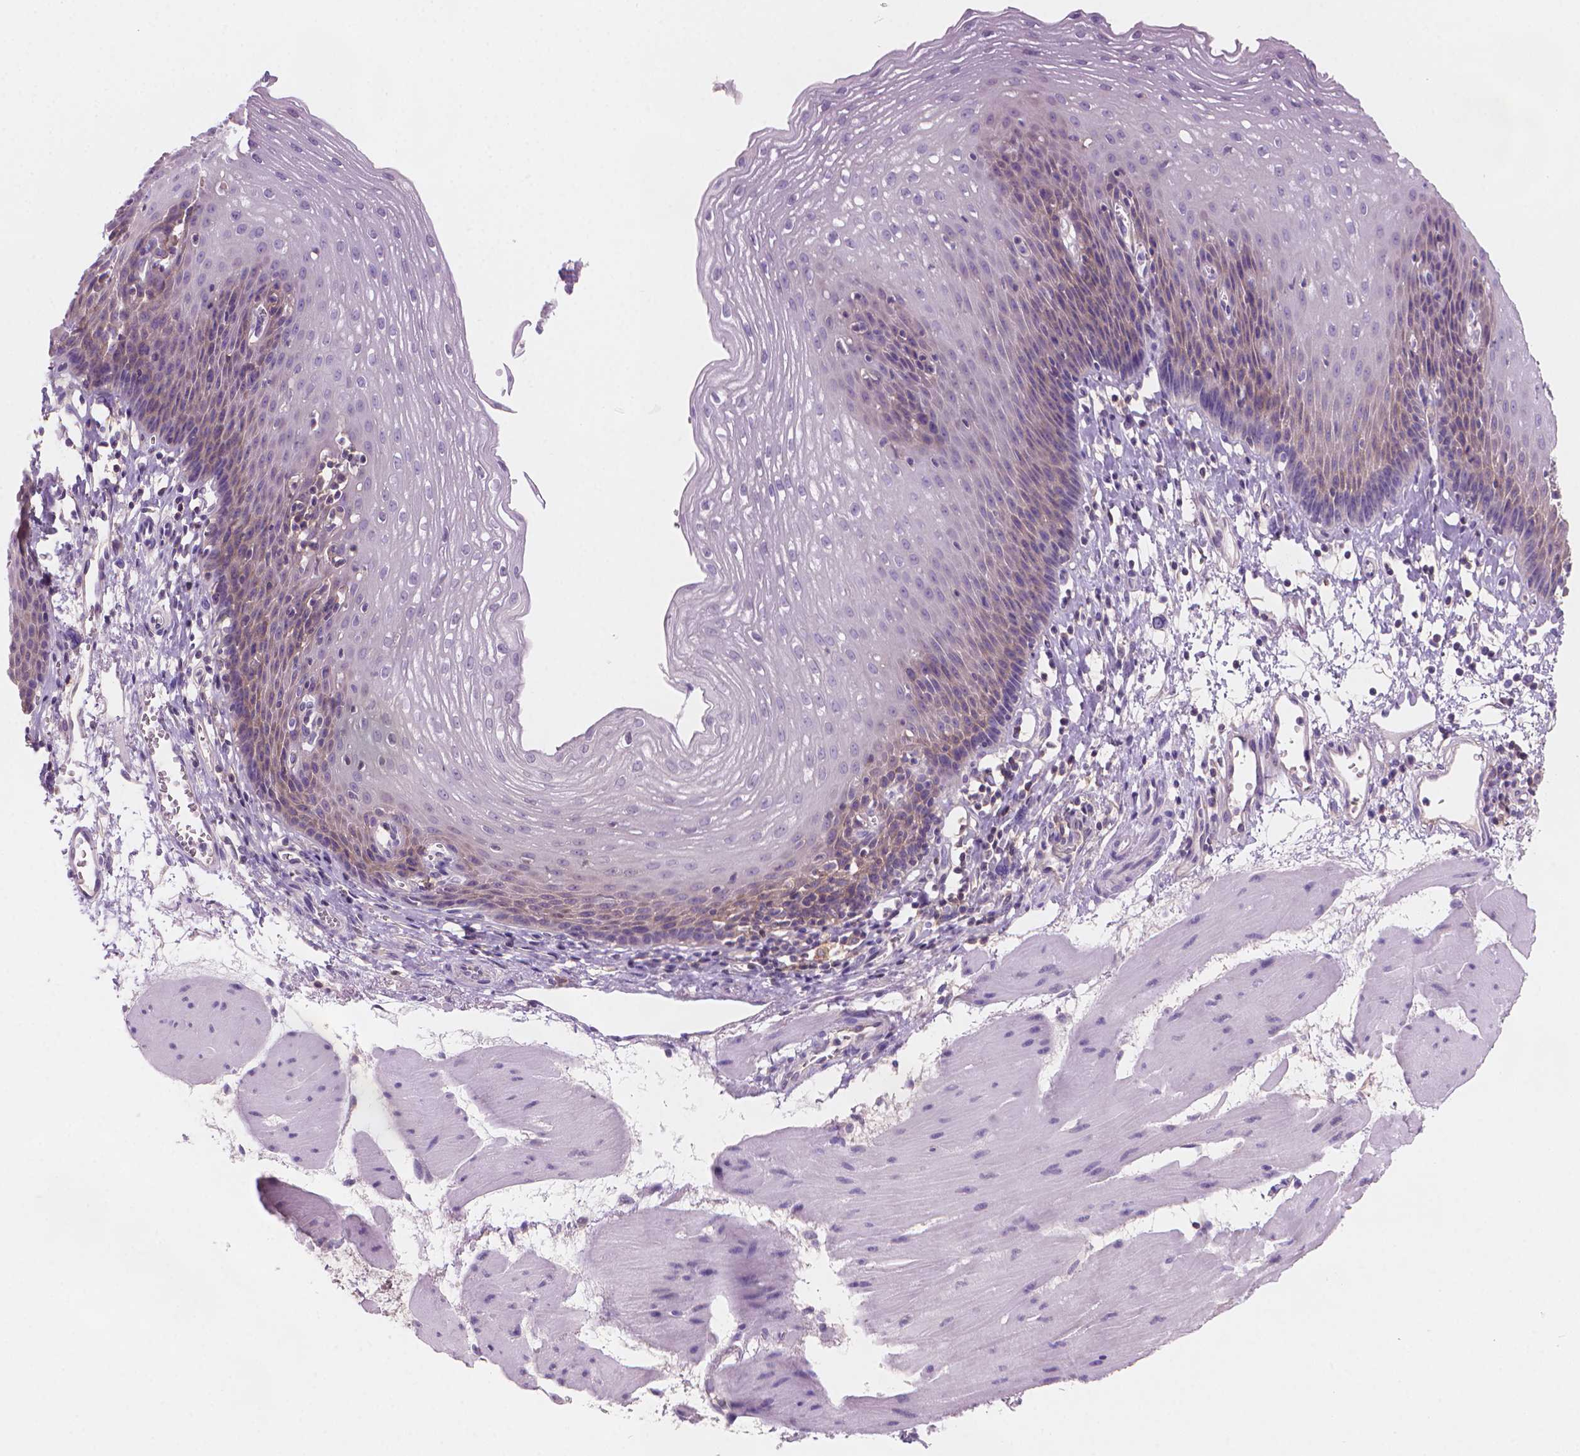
{"staining": {"intensity": "weak", "quantity": "<25%", "location": "cytoplasmic/membranous"}, "tissue": "esophagus", "cell_type": "Squamous epithelial cells", "image_type": "normal", "snomed": [{"axis": "morphology", "description": "Normal tissue, NOS"}, {"axis": "topography", "description": "Esophagus"}], "caption": "Squamous epithelial cells are negative for protein expression in unremarkable human esophagus. Nuclei are stained in blue.", "gene": "ENSG00000187186", "patient": {"sex": "female", "age": 64}}